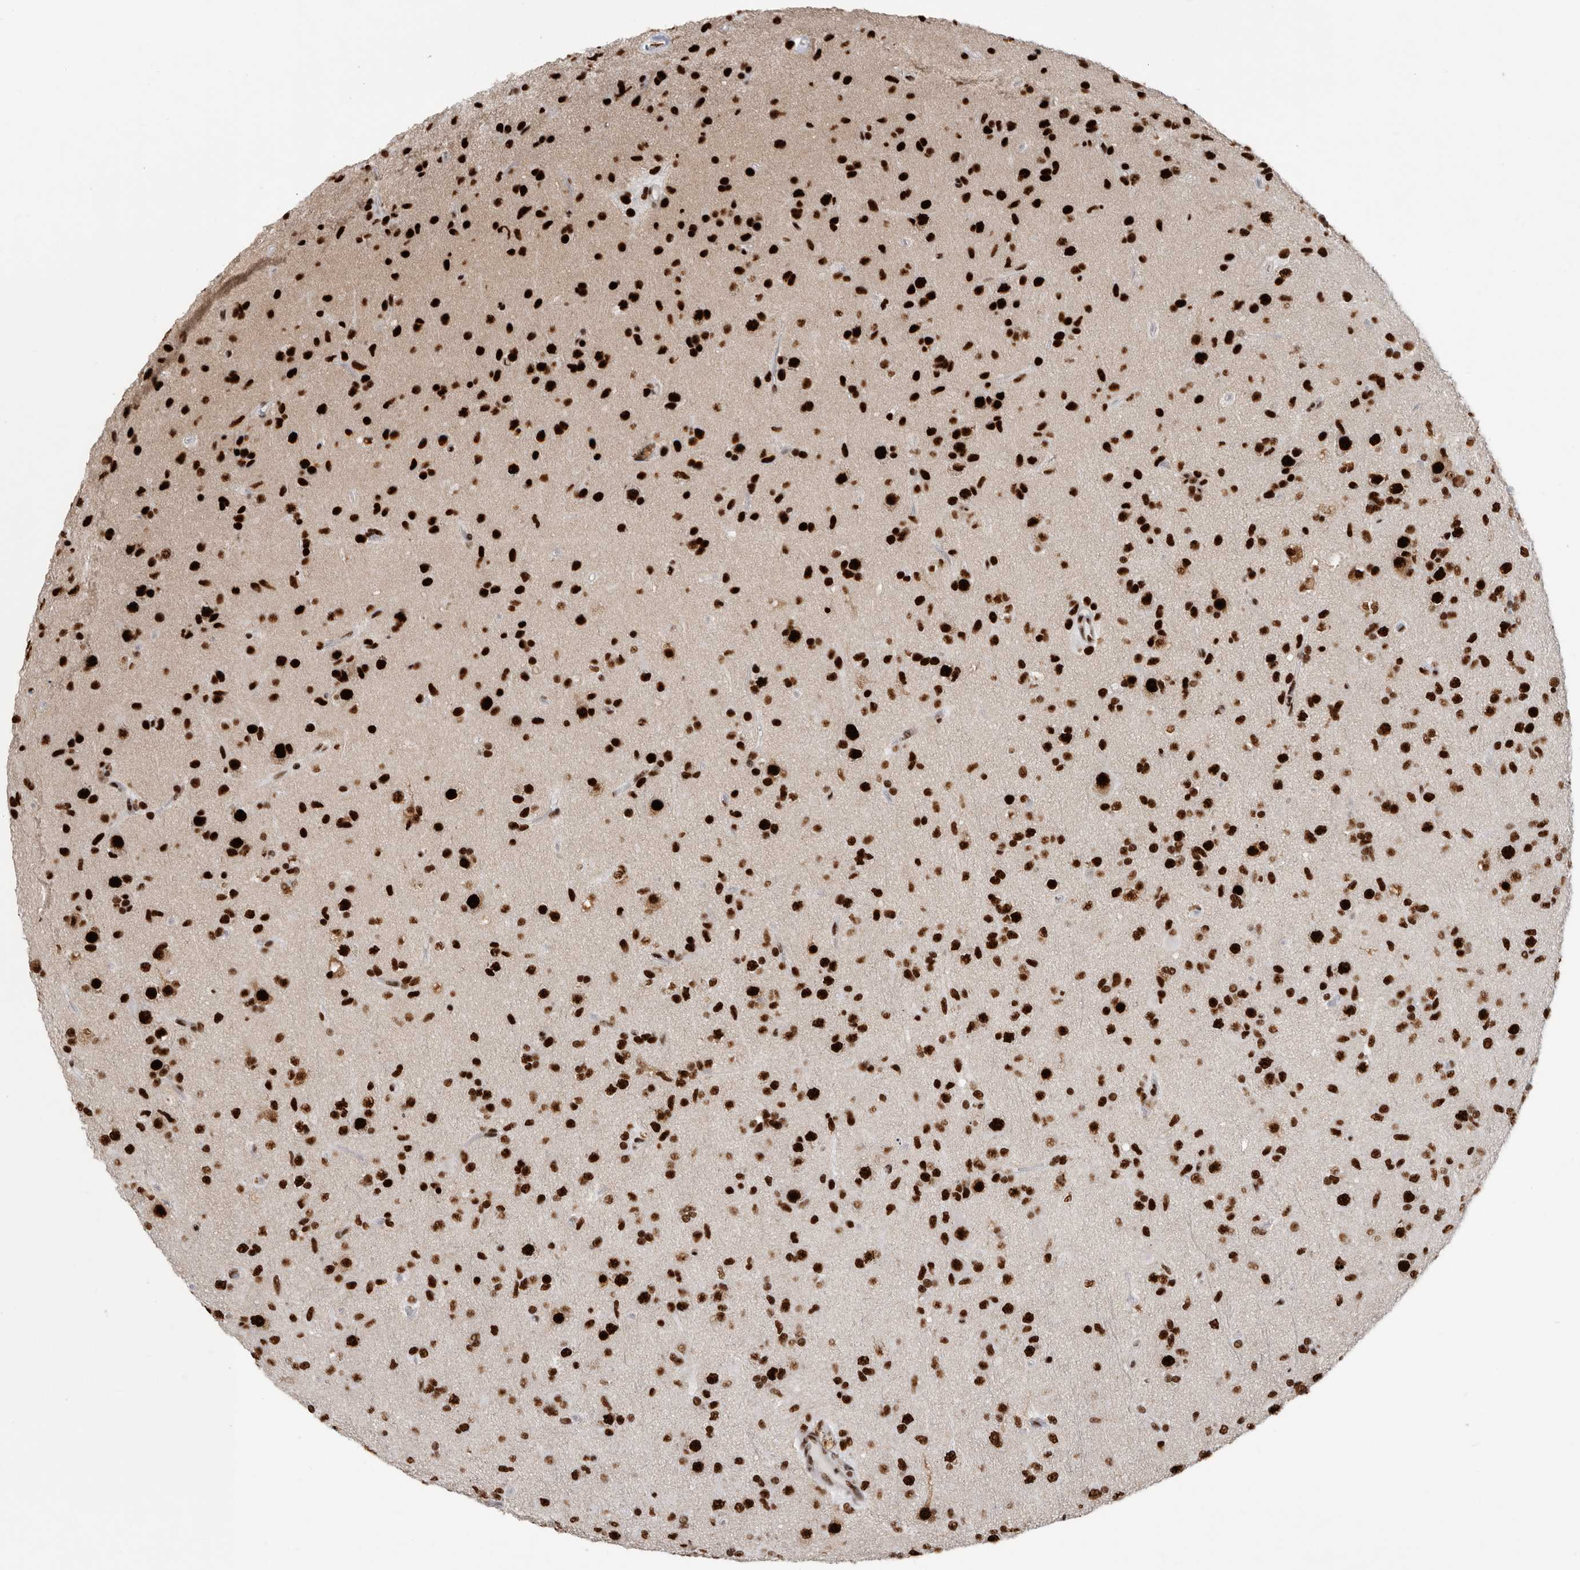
{"staining": {"intensity": "strong", "quantity": ">75%", "location": "nuclear"}, "tissue": "glioma", "cell_type": "Tumor cells", "image_type": "cancer", "snomed": [{"axis": "morphology", "description": "Glioma, malignant, Low grade"}, {"axis": "topography", "description": "Brain"}], "caption": "The immunohistochemical stain labels strong nuclear expression in tumor cells of glioma tissue.", "gene": "BCLAF1", "patient": {"sex": "male", "age": 65}}